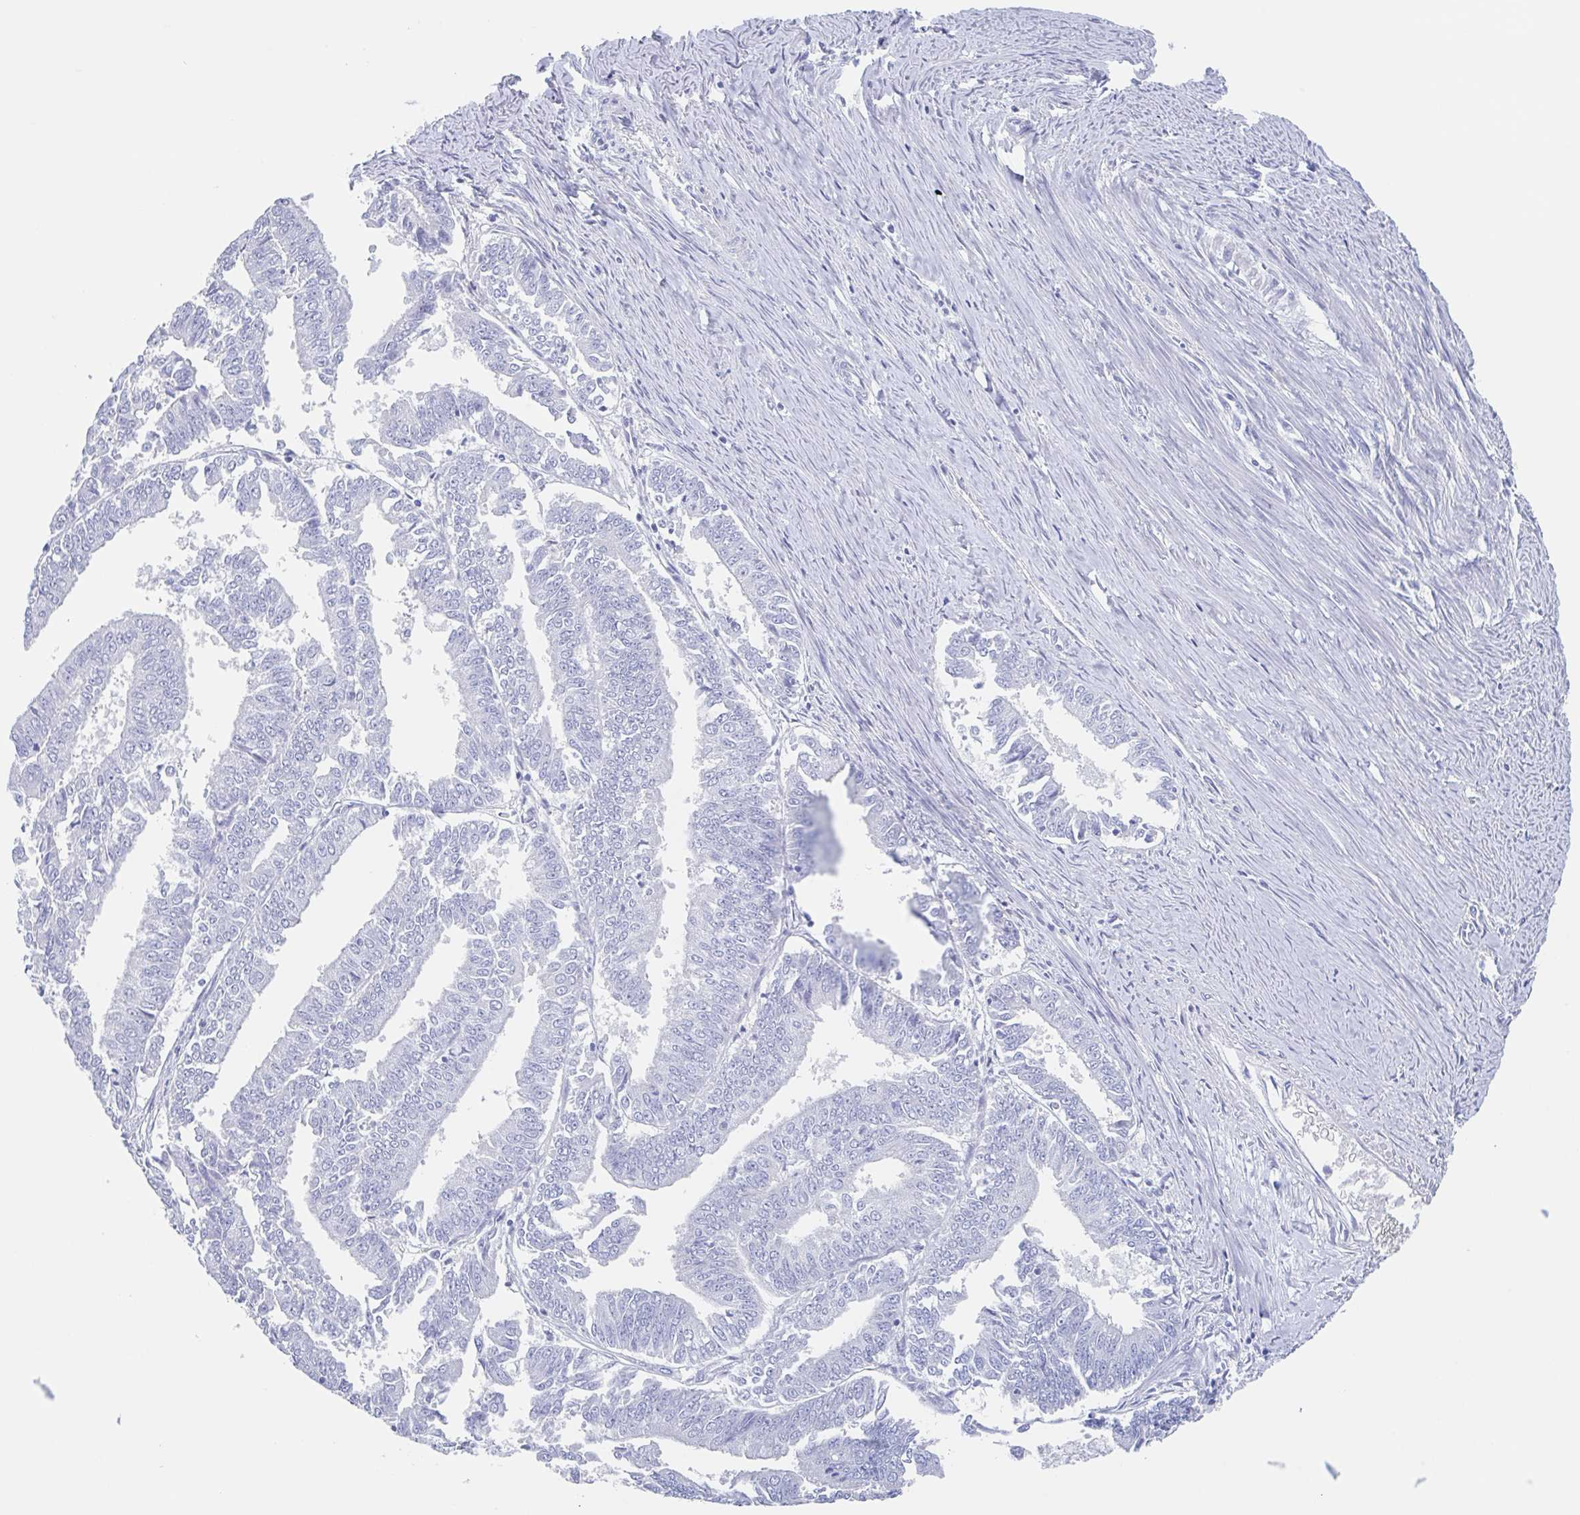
{"staining": {"intensity": "negative", "quantity": "none", "location": "none"}, "tissue": "endometrial cancer", "cell_type": "Tumor cells", "image_type": "cancer", "snomed": [{"axis": "morphology", "description": "Adenocarcinoma, NOS"}, {"axis": "topography", "description": "Endometrium"}], "caption": "This is an immunohistochemistry histopathology image of human adenocarcinoma (endometrial). There is no expression in tumor cells.", "gene": "NOXRED1", "patient": {"sex": "female", "age": 73}}